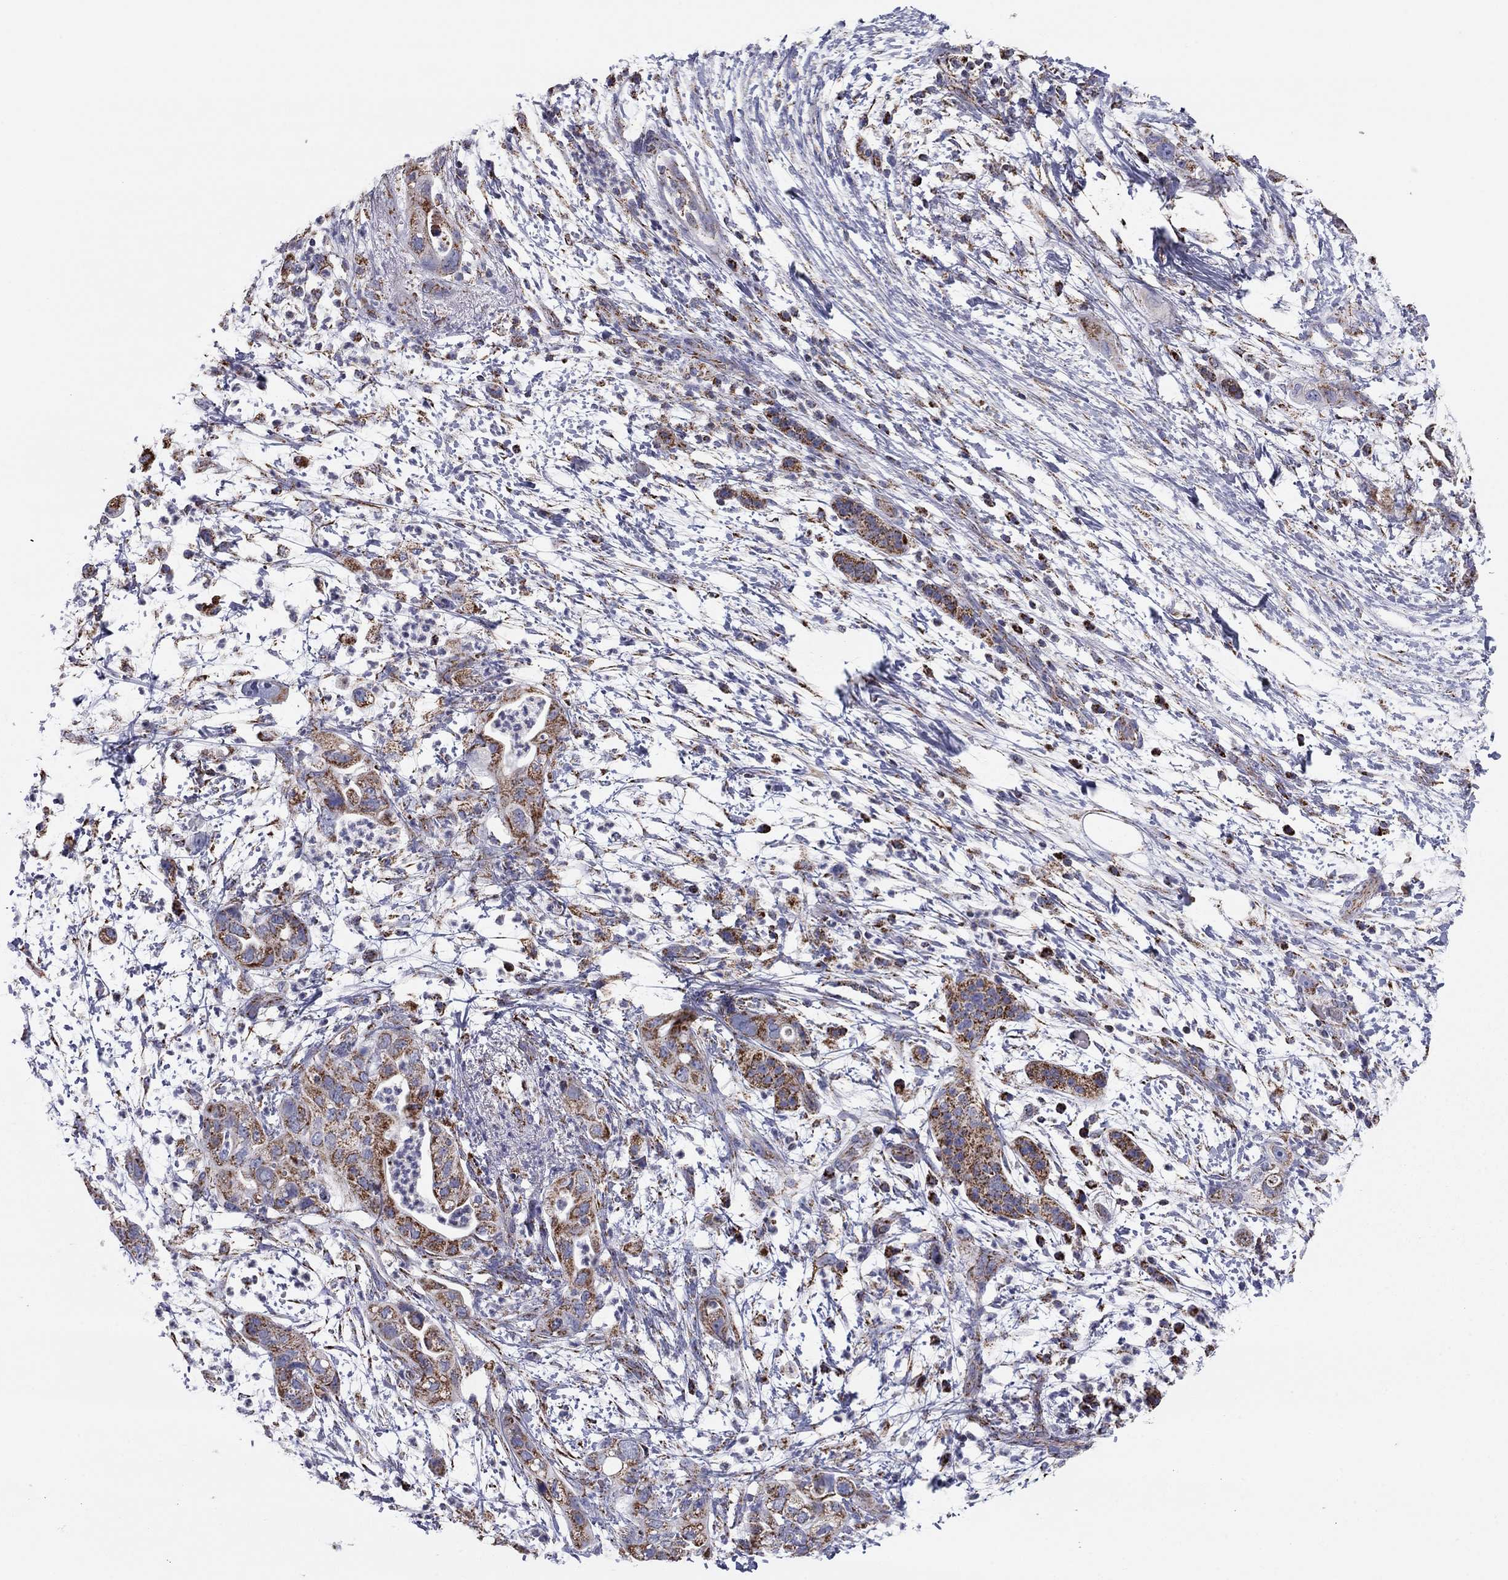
{"staining": {"intensity": "strong", "quantity": "25%-75%", "location": "cytoplasmic/membranous"}, "tissue": "pancreatic cancer", "cell_type": "Tumor cells", "image_type": "cancer", "snomed": [{"axis": "morphology", "description": "Adenocarcinoma, NOS"}, {"axis": "topography", "description": "Pancreas"}], "caption": "Immunohistochemistry (IHC) (DAB) staining of pancreatic cancer (adenocarcinoma) shows strong cytoplasmic/membranous protein expression in about 25%-75% of tumor cells.", "gene": "NDUFV1", "patient": {"sex": "female", "age": 72}}